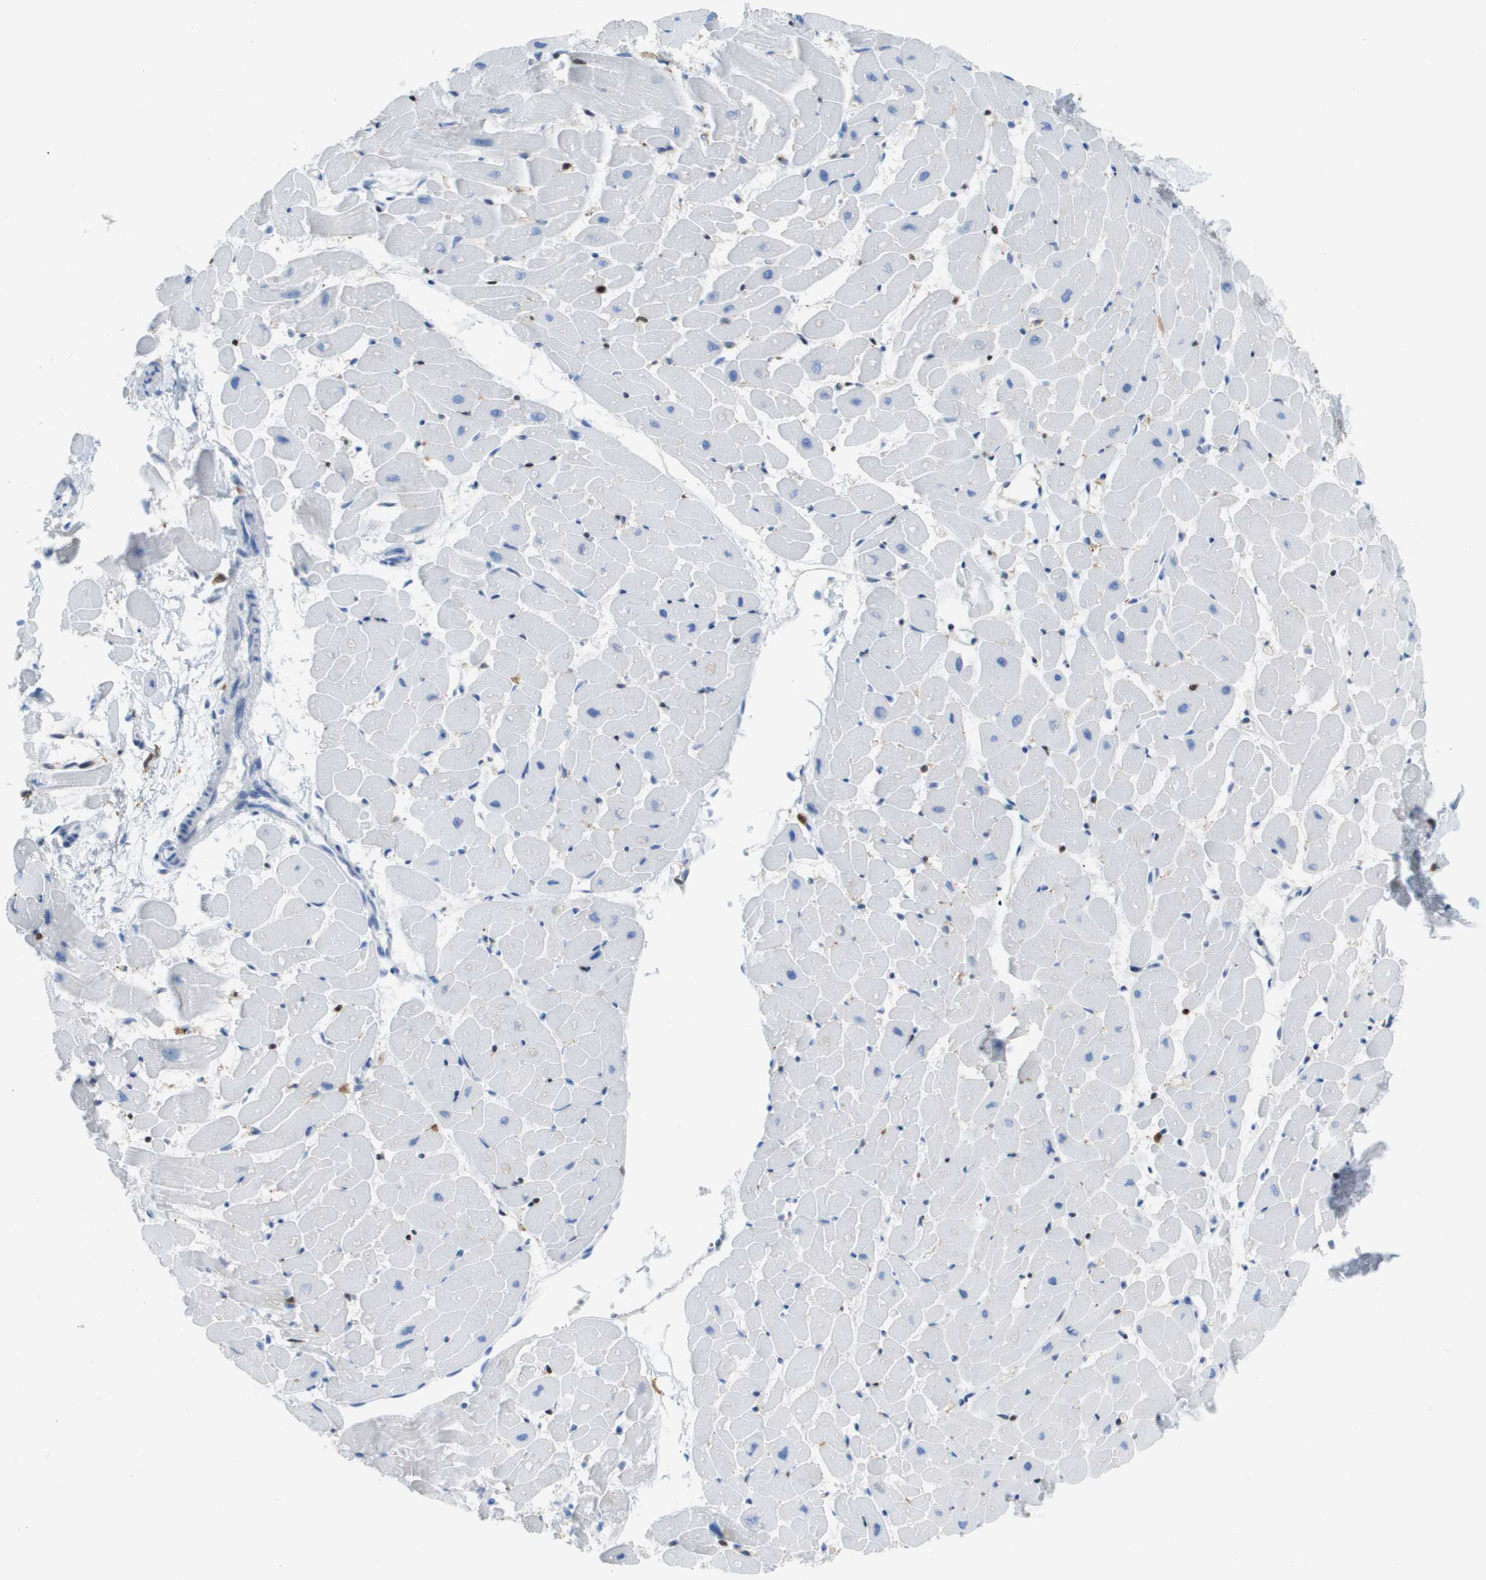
{"staining": {"intensity": "negative", "quantity": "none", "location": "none"}, "tissue": "heart muscle", "cell_type": "Cardiomyocytes", "image_type": "normal", "snomed": [{"axis": "morphology", "description": "Normal tissue, NOS"}, {"axis": "topography", "description": "Heart"}], "caption": "A high-resolution histopathology image shows immunohistochemistry staining of normal heart muscle, which shows no significant expression in cardiomyocytes.", "gene": "DOCK5", "patient": {"sex": "female", "age": 19}}